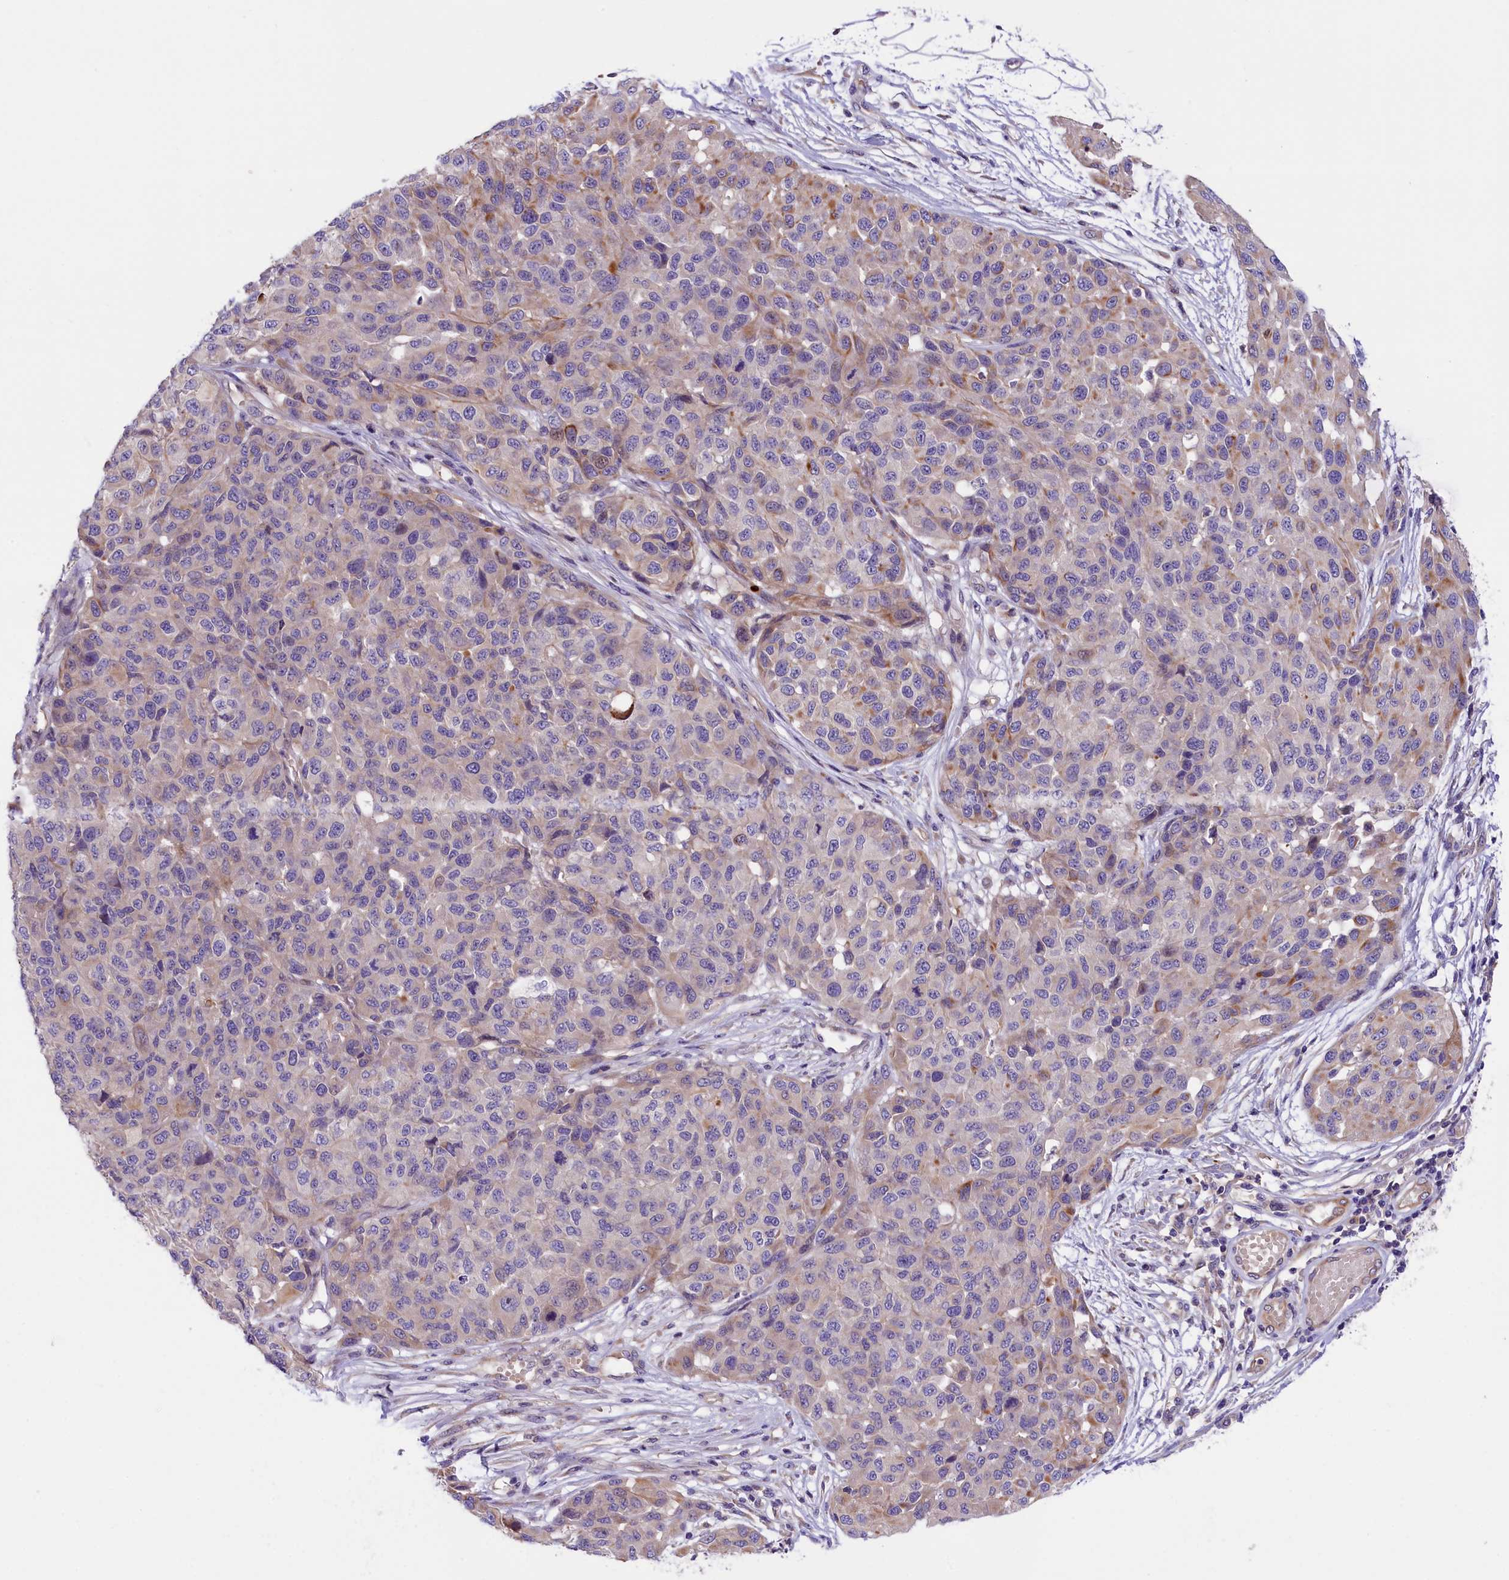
{"staining": {"intensity": "negative", "quantity": "none", "location": "none"}, "tissue": "melanoma", "cell_type": "Tumor cells", "image_type": "cancer", "snomed": [{"axis": "morphology", "description": "Normal tissue, NOS"}, {"axis": "morphology", "description": "Malignant melanoma, NOS"}, {"axis": "topography", "description": "Skin"}], "caption": "Immunohistochemistry (IHC) micrograph of human malignant melanoma stained for a protein (brown), which demonstrates no staining in tumor cells.", "gene": "CCDC32", "patient": {"sex": "male", "age": 62}}